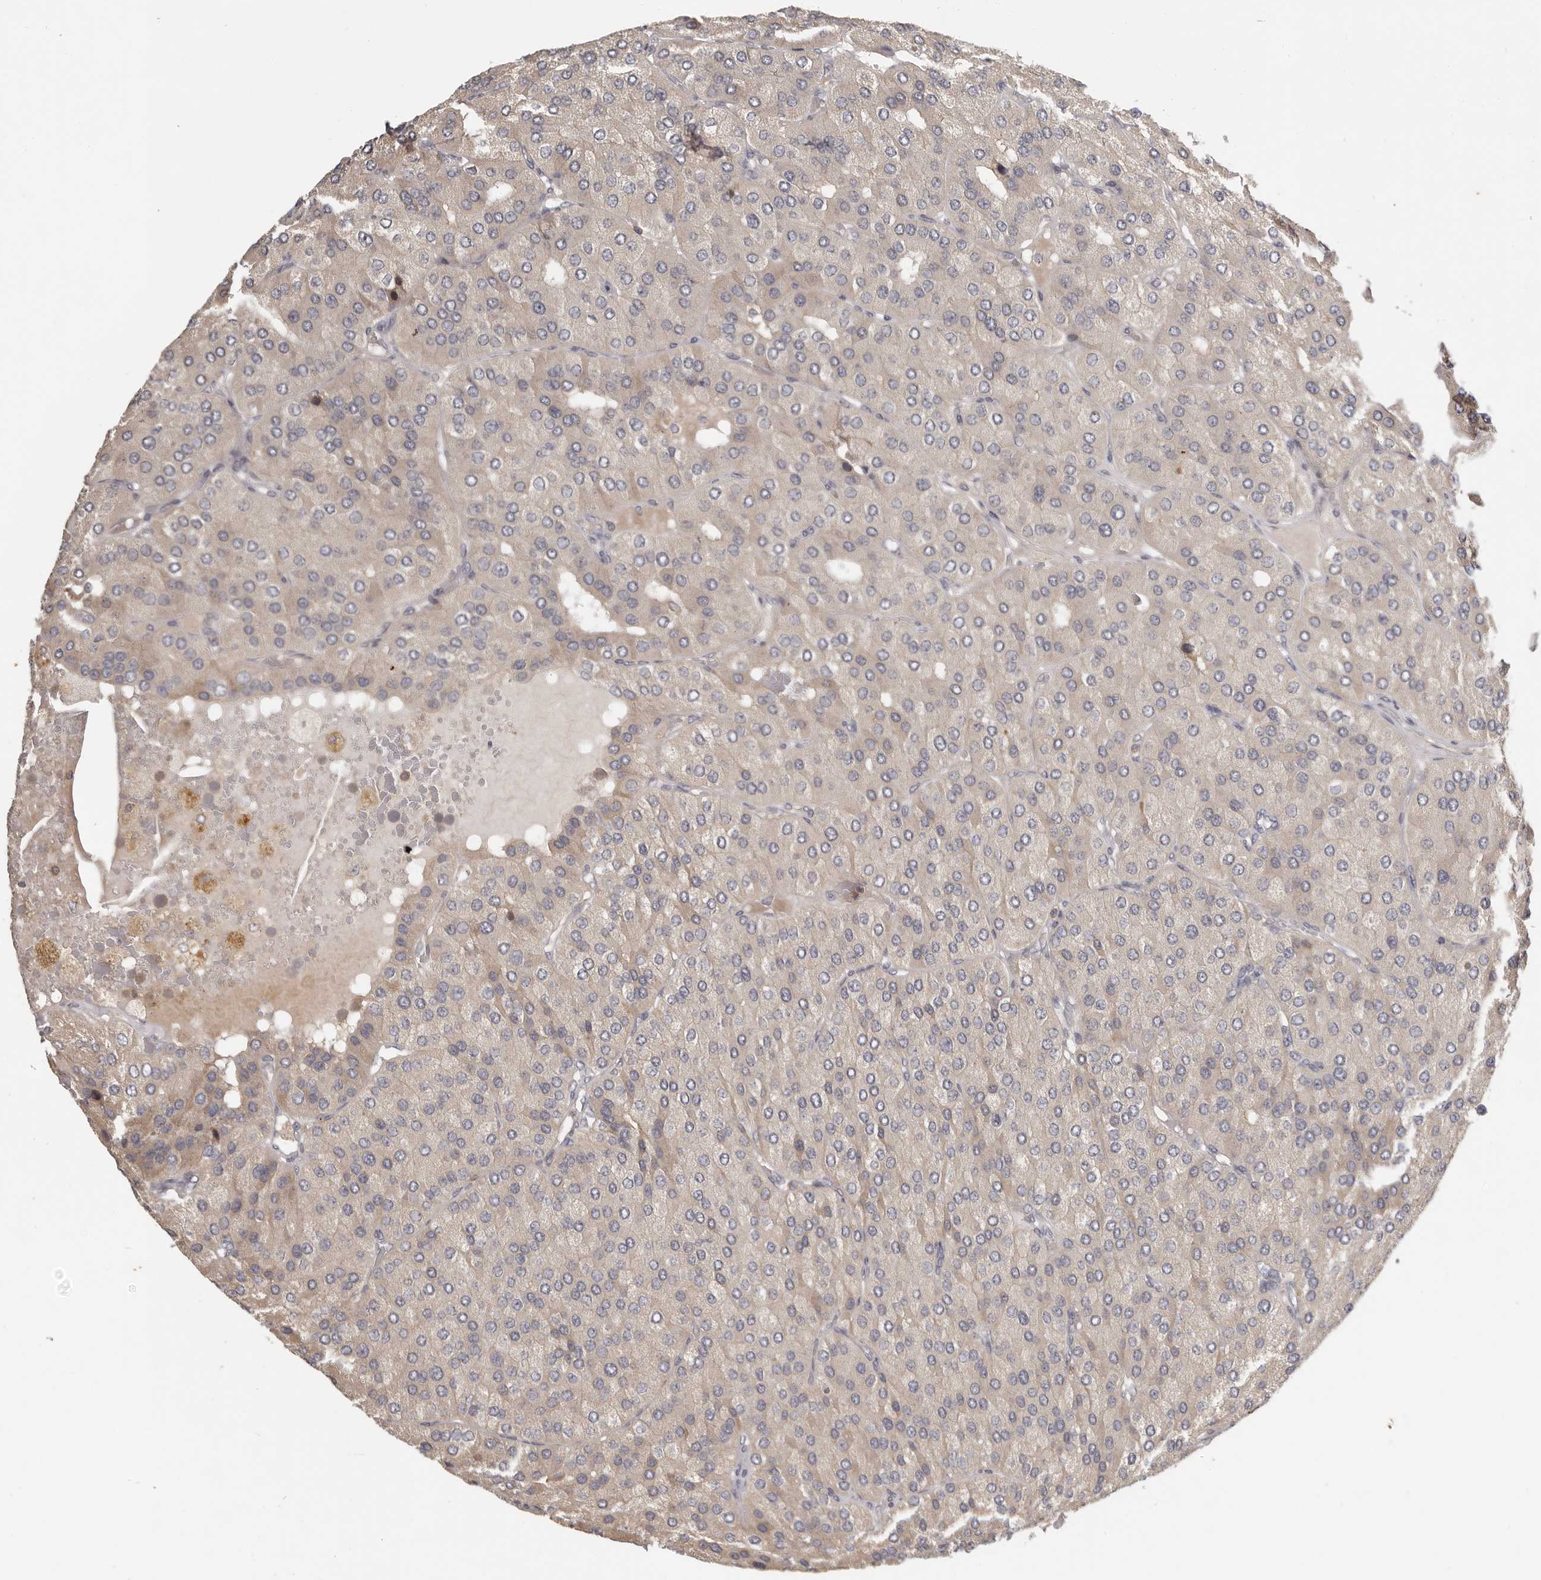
{"staining": {"intensity": "negative", "quantity": "none", "location": "none"}, "tissue": "parathyroid gland", "cell_type": "Glandular cells", "image_type": "normal", "snomed": [{"axis": "morphology", "description": "Normal tissue, NOS"}, {"axis": "morphology", "description": "Adenoma, NOS"}, {"axis": "topography", "description": "Parathyroid gland"}], "caption": "Immunohistochemistry photomicrograph of benign parathyroid gland stained for a protein (brown), which demonstrates no positivity in glandular cells.", "gene": "ANKRD44", "patient": {"sex": "female", "age": 86}}